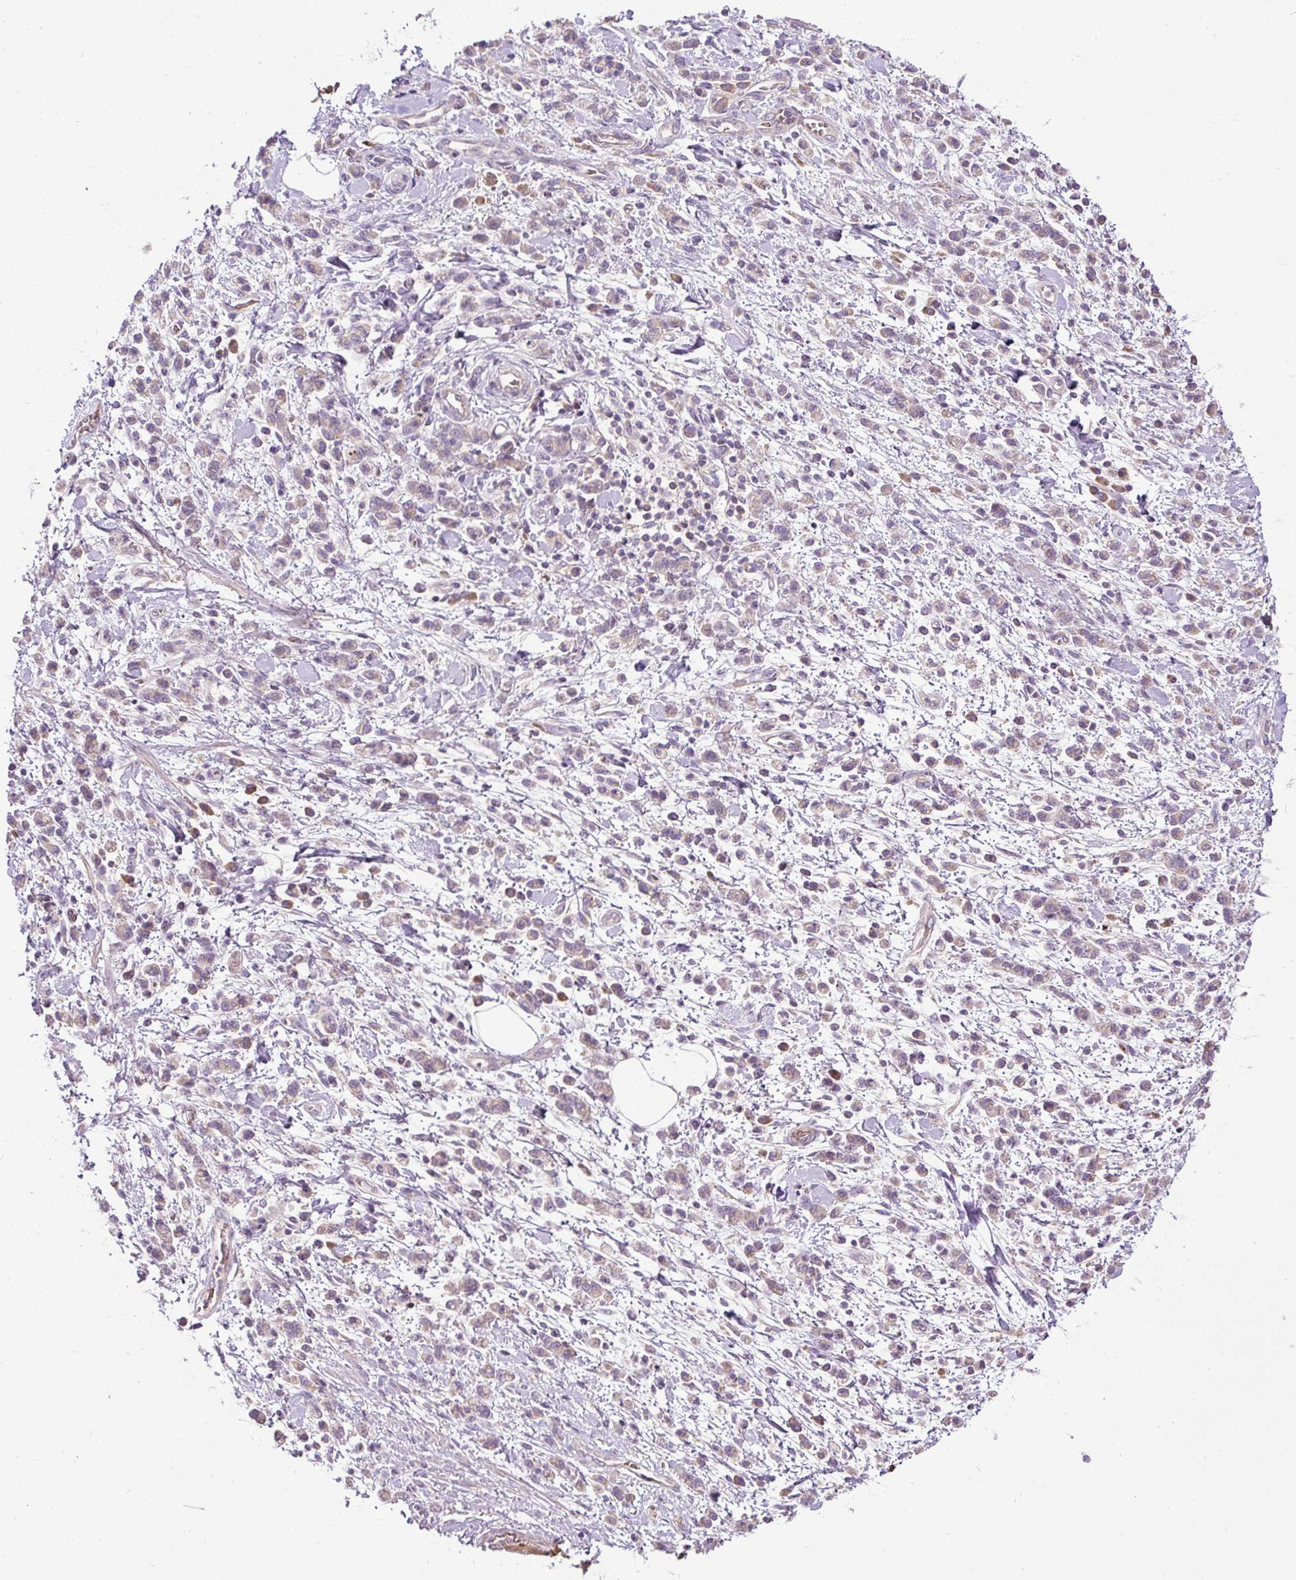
{"staining": {"intensity": "negative", "quantity": "none", "location": "none"}, "tissue": "stomach cancer", "cell_type": "Tumor cells", "image_type": "cancer", "snomed": [{"axis": "morphology", "description": "Adenocarcinoma, NOS"}, {"axis": "topography", "description": "Stomach"}], "caption": "Stomach cancer (adenocarcinoma) was stained to show a protein in brown. There is no significant expression in tumor cells.", "gene": "CXCL13", "patient": {"sex": "male", "age": 76}}